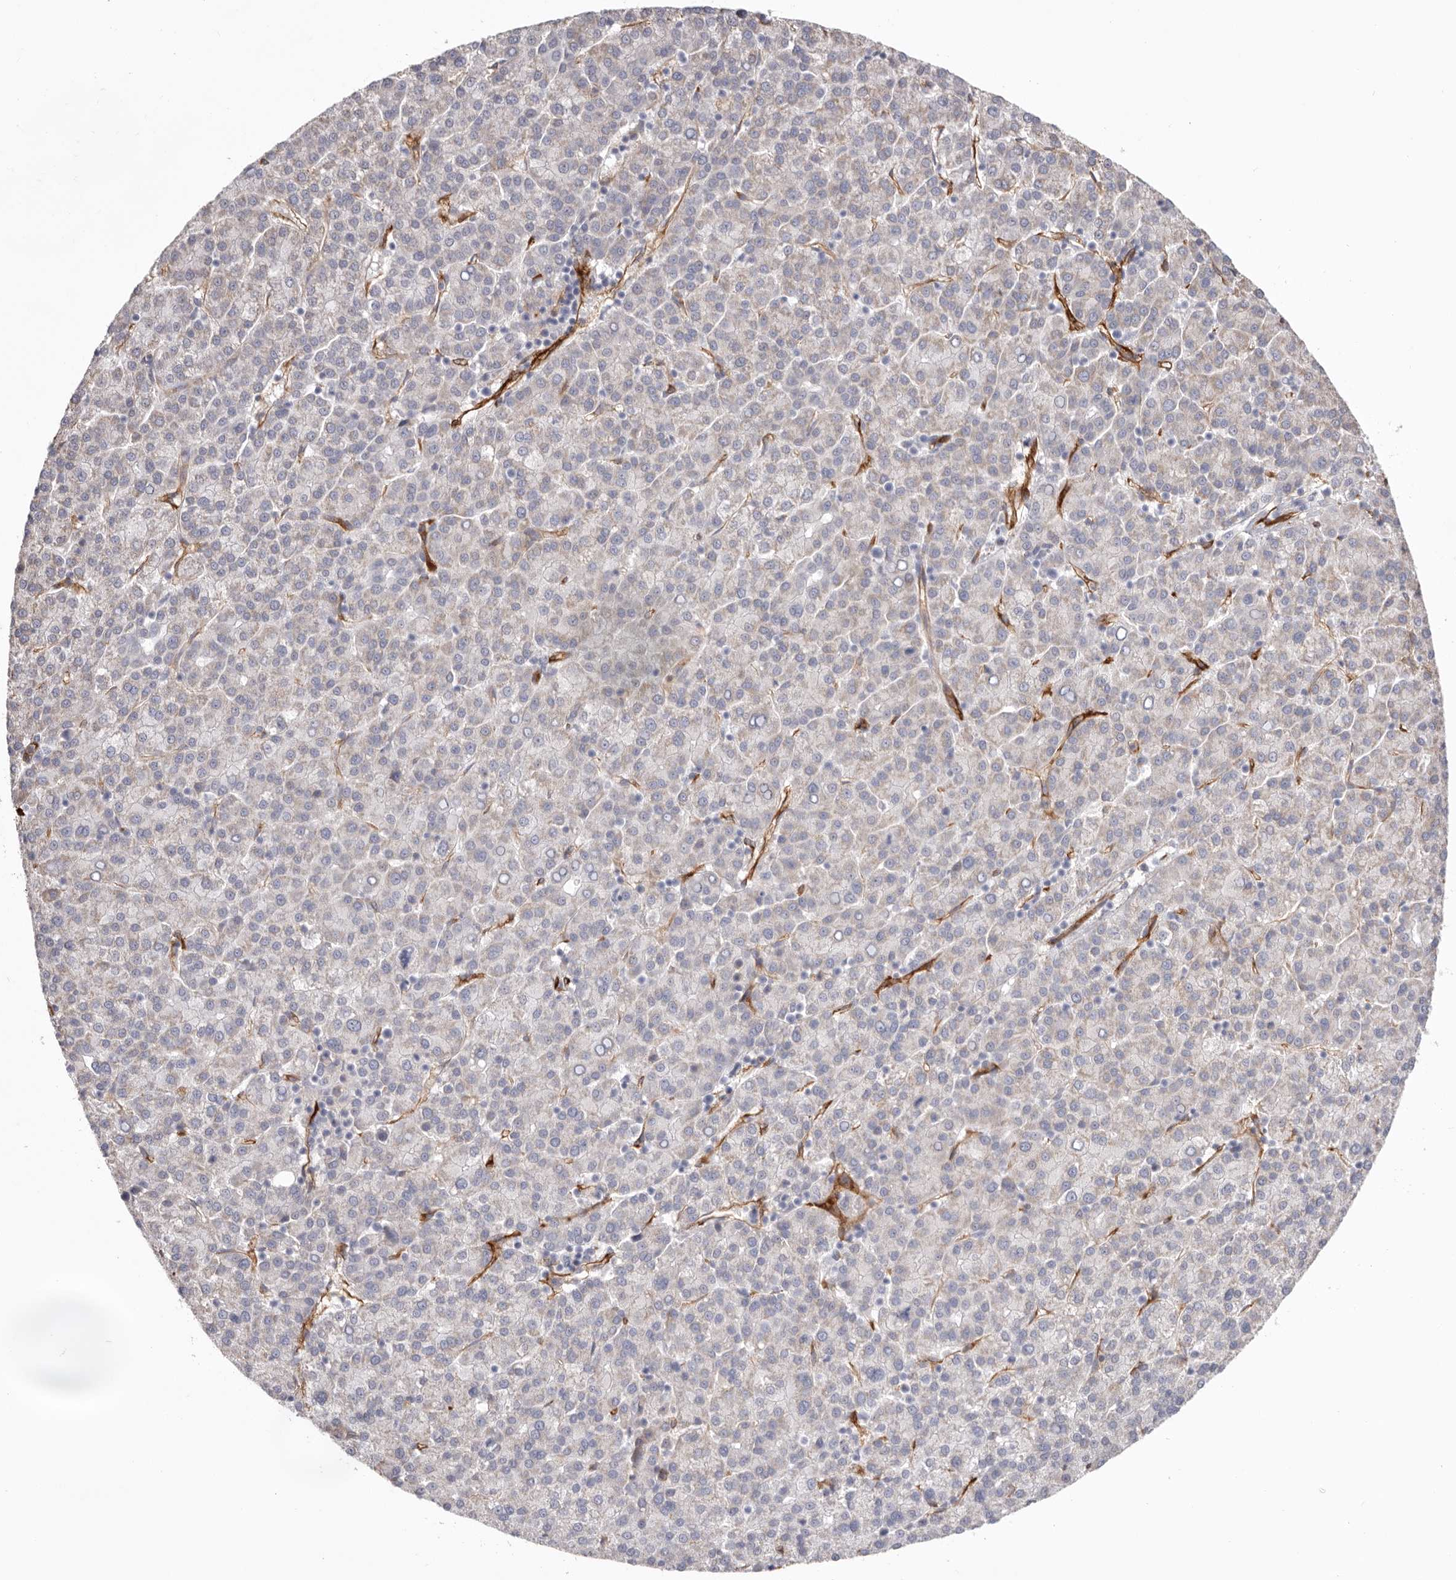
{"staining": {"intensity": "negative", "quantity": "none", "location": "none"}, "tissue": "liver cancer", "cell_type": "Tumor cells", "image_type": "cancer", "snomed": [{"axis": "morphology", "description": "Carcinoma, Hepatocellular, NOS"}, {"axis": "topography", "description": "Liver"}], "caption": "Protein analysis of liver cancer (hepatocellular carcinoma) displays no significant positivity in tumor cells.", "gene": "LRRC66", "patient": {"sex": "female", "age": 58}}